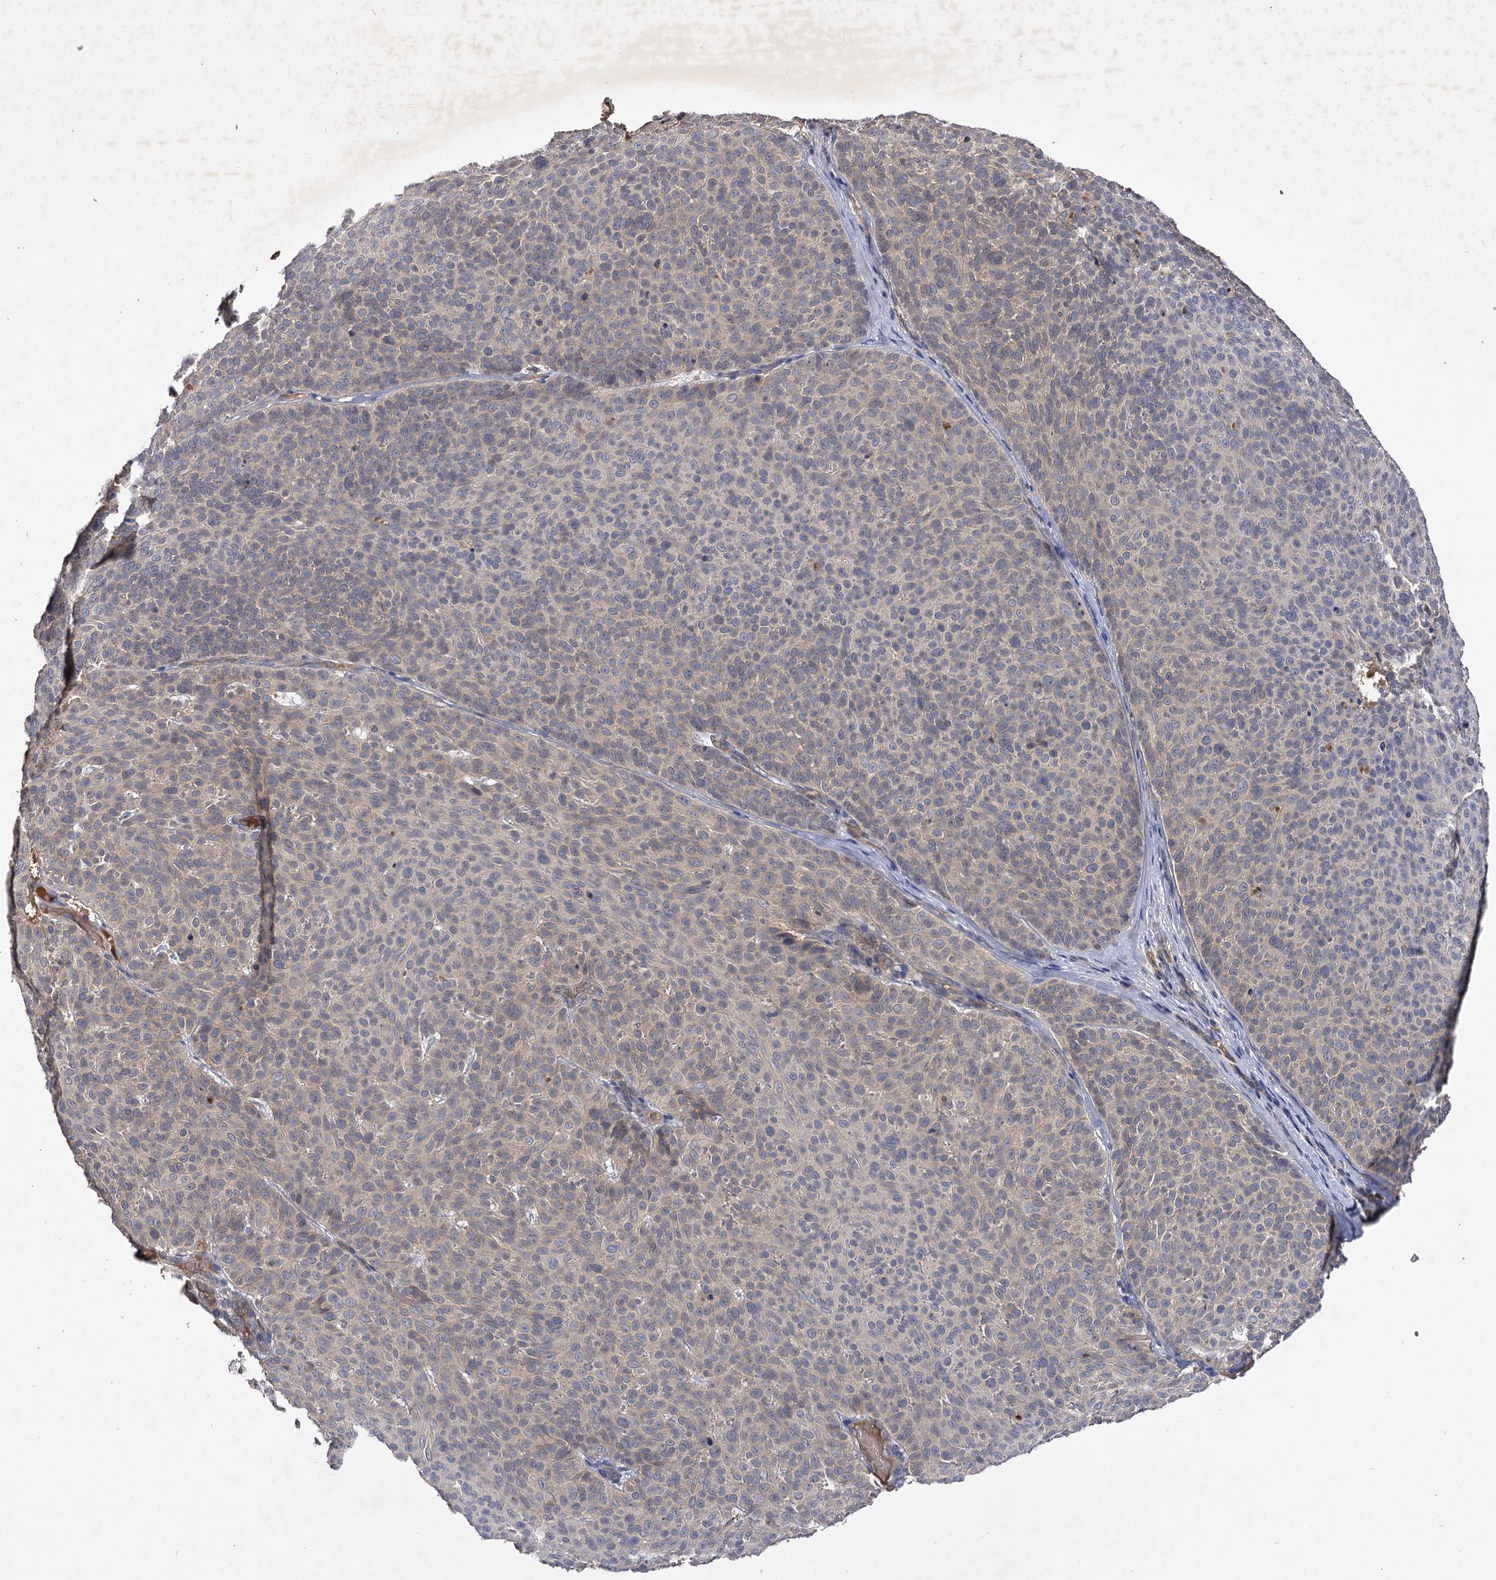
{"staining": {"intensity": "weak", "quantity": "<25%", "location": "cytoplasmic/membranous"}, "tissue": "skin cancer", "cell_type": "Tumor cells", "image_type": "cancer", "snomed": [{"axis": "morphology", "description": "Basal cell carcinoma"}, {"axis": "topography", "description": "Skin"}], "caption": "This is an immunohistochemistry (IHC) histopathology image of human skin cancer (basal cell carcinoma). There is no staining in tumor cells.", "gene": "USP50", "patient": {"sex": "male", "age": 85}}